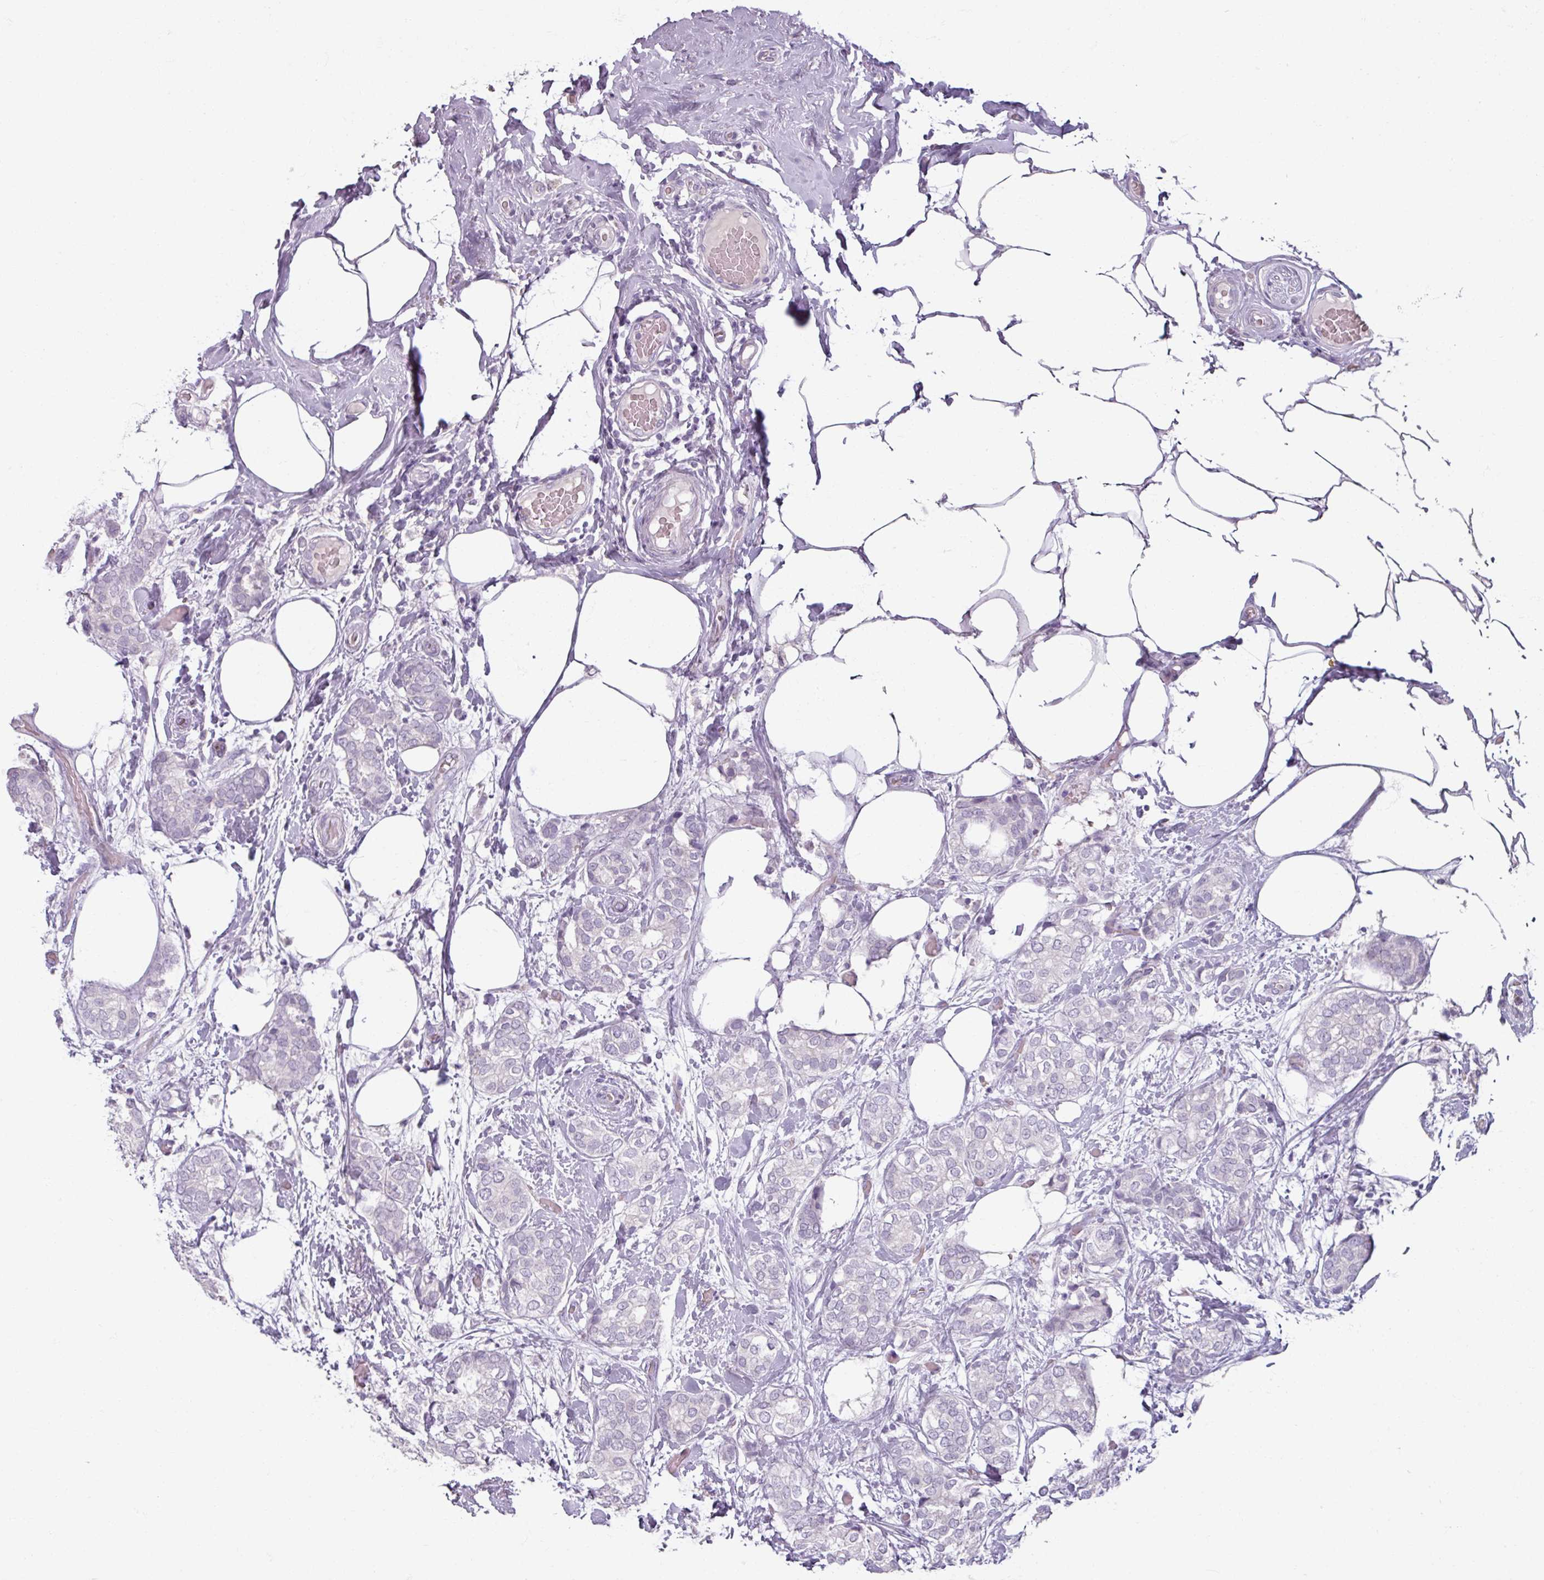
{"staining": {"intensity": "negative", "quantity": "none", "location": "none"}, "tissue": "breast cancer", "cell_type": "Tumor cells", "image_type": "cancer", "snomed": [{"axis": "morphology", "description": "Duct carcinoma"}, {"axis": "topography", "description": "Breast"}], "caption": "An immunohistochemistry (IHC) histopathology image of breast cancer (intraductal carcinoma) is shown. There is no staining in tumor cells of breast cancer (intraductal carcinoma).", "gene": "SLC27A5", "patient": {"sex": "female", "age": 73}}